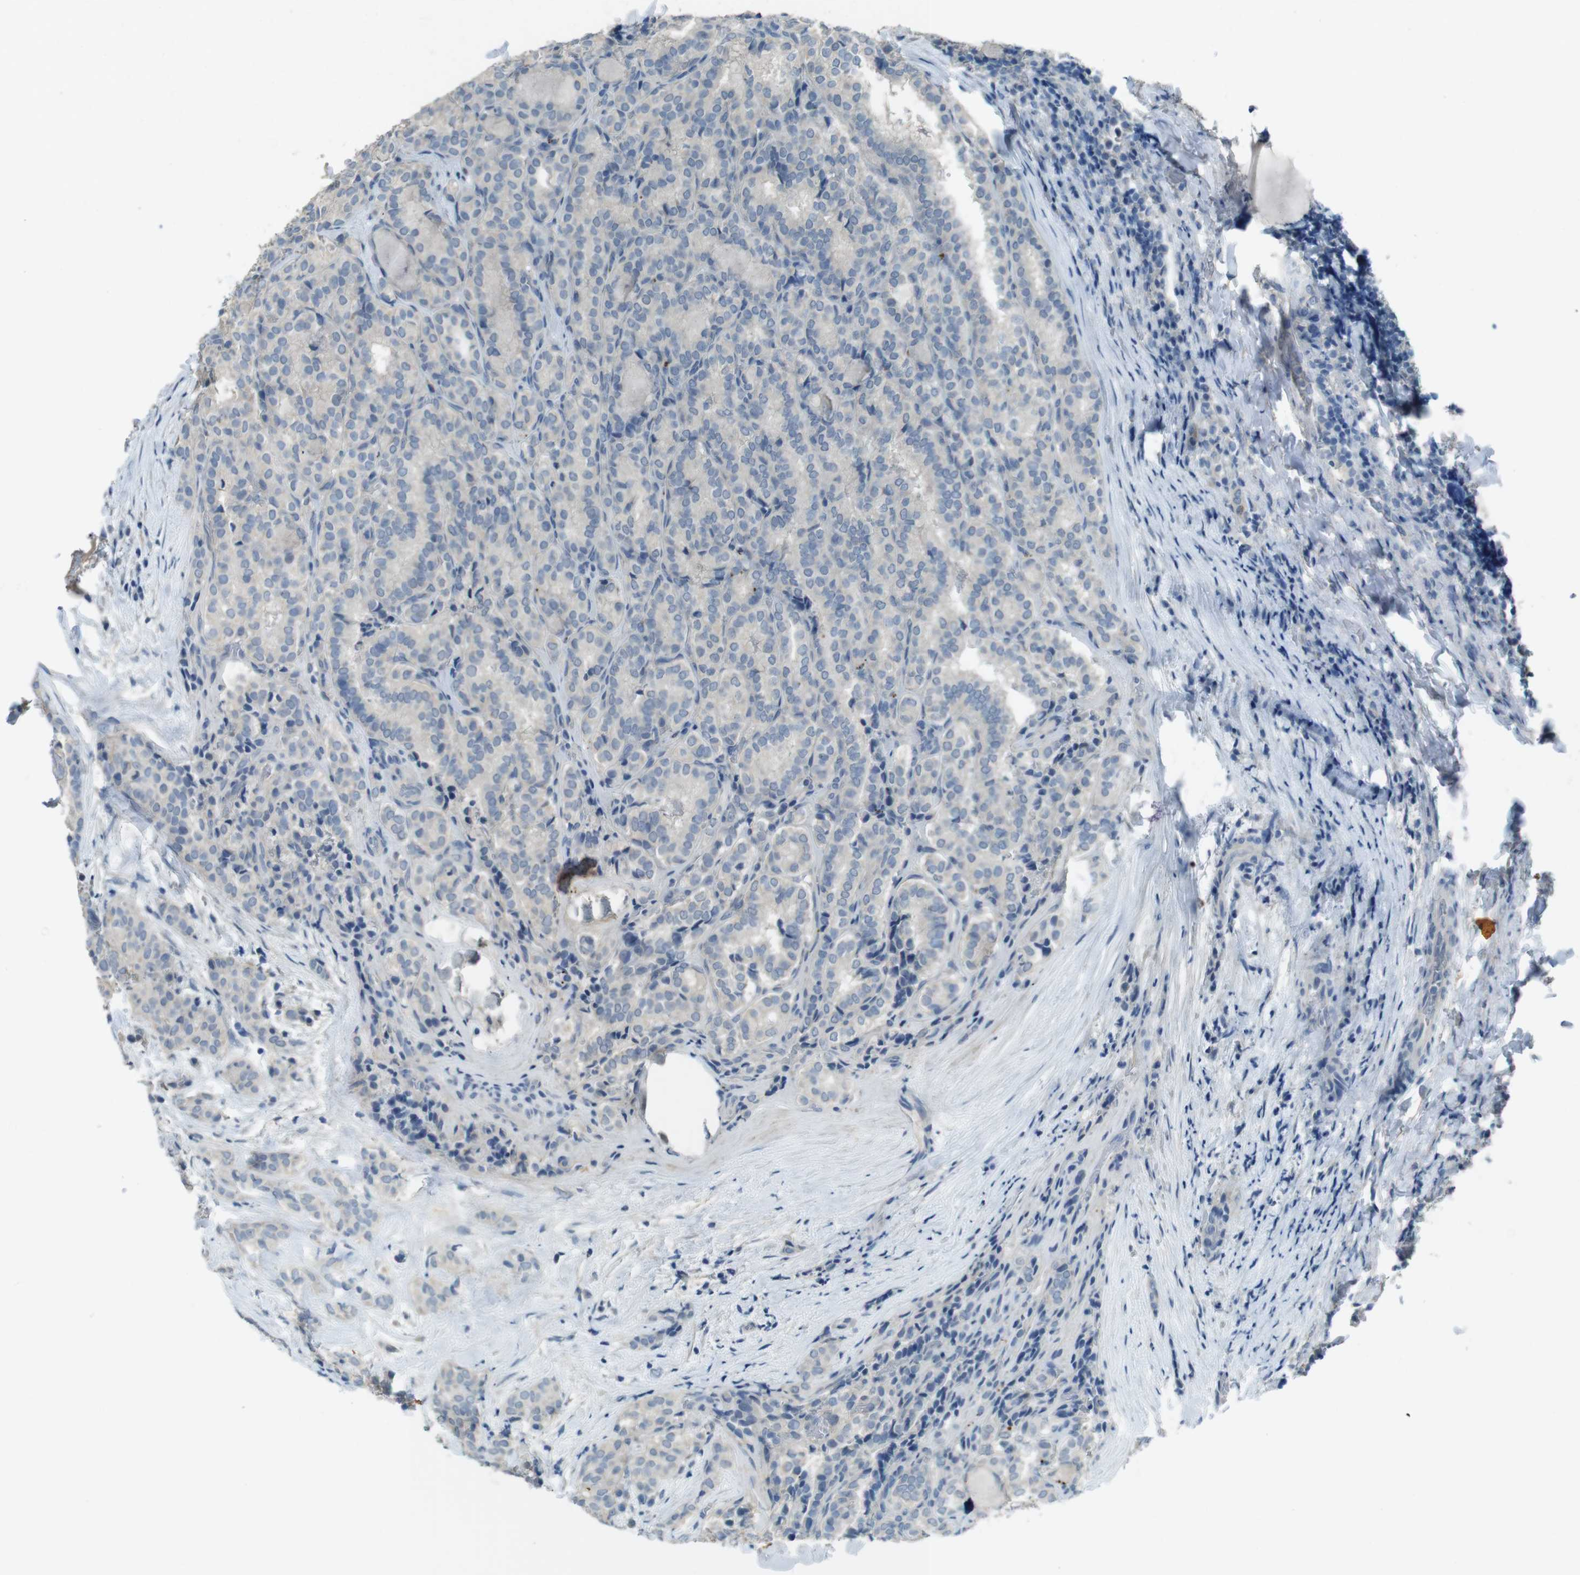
{"staining": {"intensity": "negative", "quantity": "none", "location": "none"}, "tissue": "thyroid cancer", "cell_type": "Tumor cells", "image_type": "cancer", "snomed": [{"axis": "morphology", "description": "Normal tissue, NOS"}, {"axis": "morphology", "description": "Papillary adenocarcinoma, NOS"}, {"axis": "topography", "description": "Thyroid gland"}], "caption": "DAB (3,3'-diaminobenzidine) immunohistochemical staining of human thyroid papillary adenocarcinoma displays no significant positivity in tumor cells. (Brightfield microscopy of DAB (3,3'-diaminobenzidine) immunohistochemistry (IHC) at high magnification).", "gene": "ENTPD7", "patient": {"sex": "female", "age": 30}}